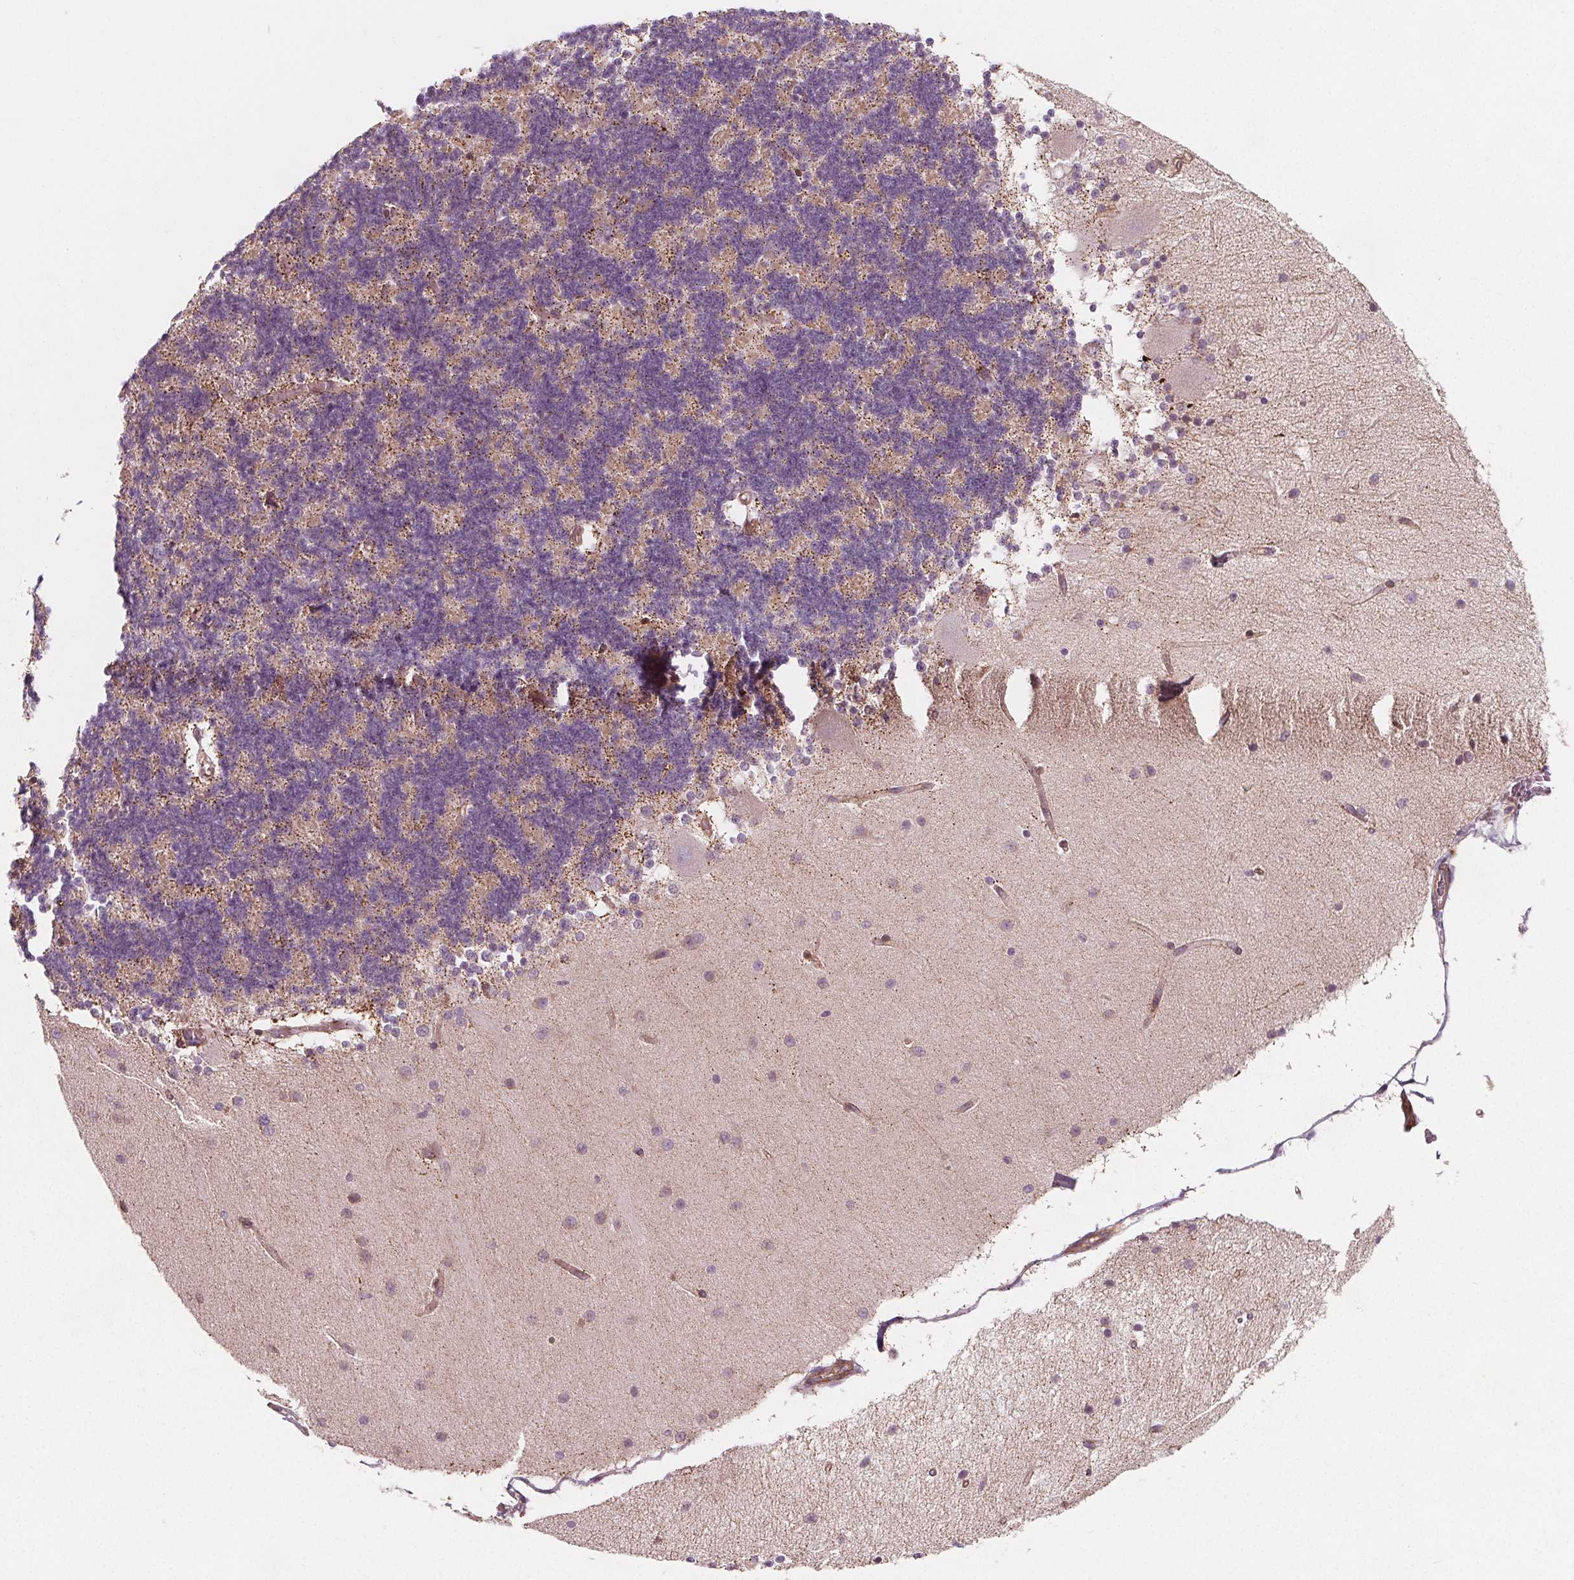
{"staining": {"intensity": "weak", "quantity": "25%-75%", "location": "cytoplasmic/membranous"}, "tissue": "cerebellum", "cell_type": "Cells in granular layer", "image_type": "normal", "snomed": [{"axis": "morphology", "description": "Normal tissue, NOS"}, {"axis": "topography", "description": "Cerebellum"}], "caption": "Cerebellum stained with a protein marker exhibits weak staining in cells in granular layer.", "gene": "ADAM33", "patient": {"sex": "female", "age": 54}}